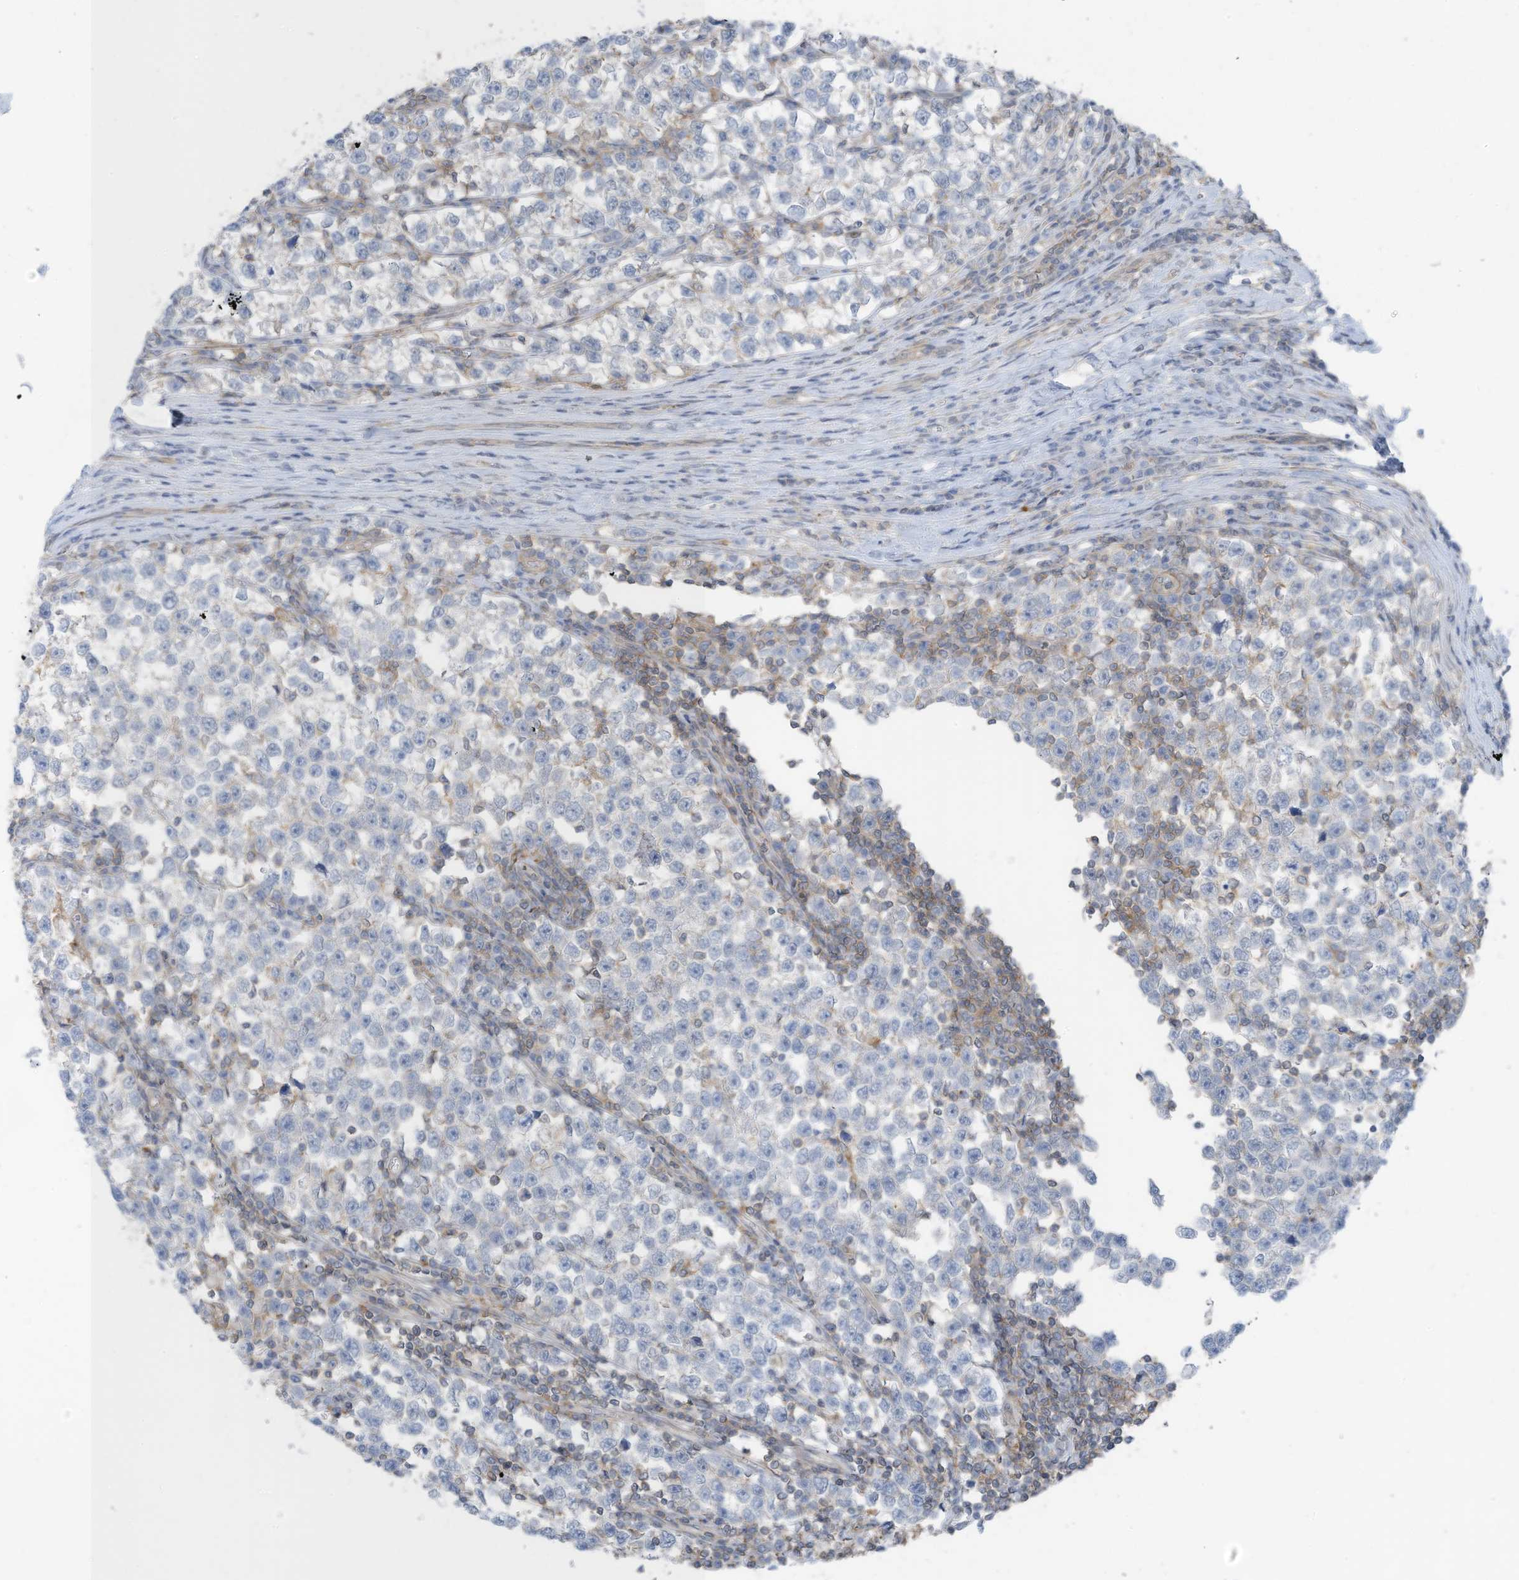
{"staining": {"intensity": "negative", "quantity": "none", "location": "none"}, "tissue": "testis cancer", "cell_type": "Tumor cells", "image_type": "cancer", "snomed": [{"axis": "morphology", "description": "Normal tissue, NOS"}, {"axis": "morphology", "description": "Seminoma, NOS"}, {"axis": "topography", "description": "Testis"}], "caption": "This is an immunohistochemistry (IHC) photomicrograph of human testis cancer. There is no staining in tumor cells.", "gene": "ZNF846", "patient": {"sex": "male", "age": 43}}